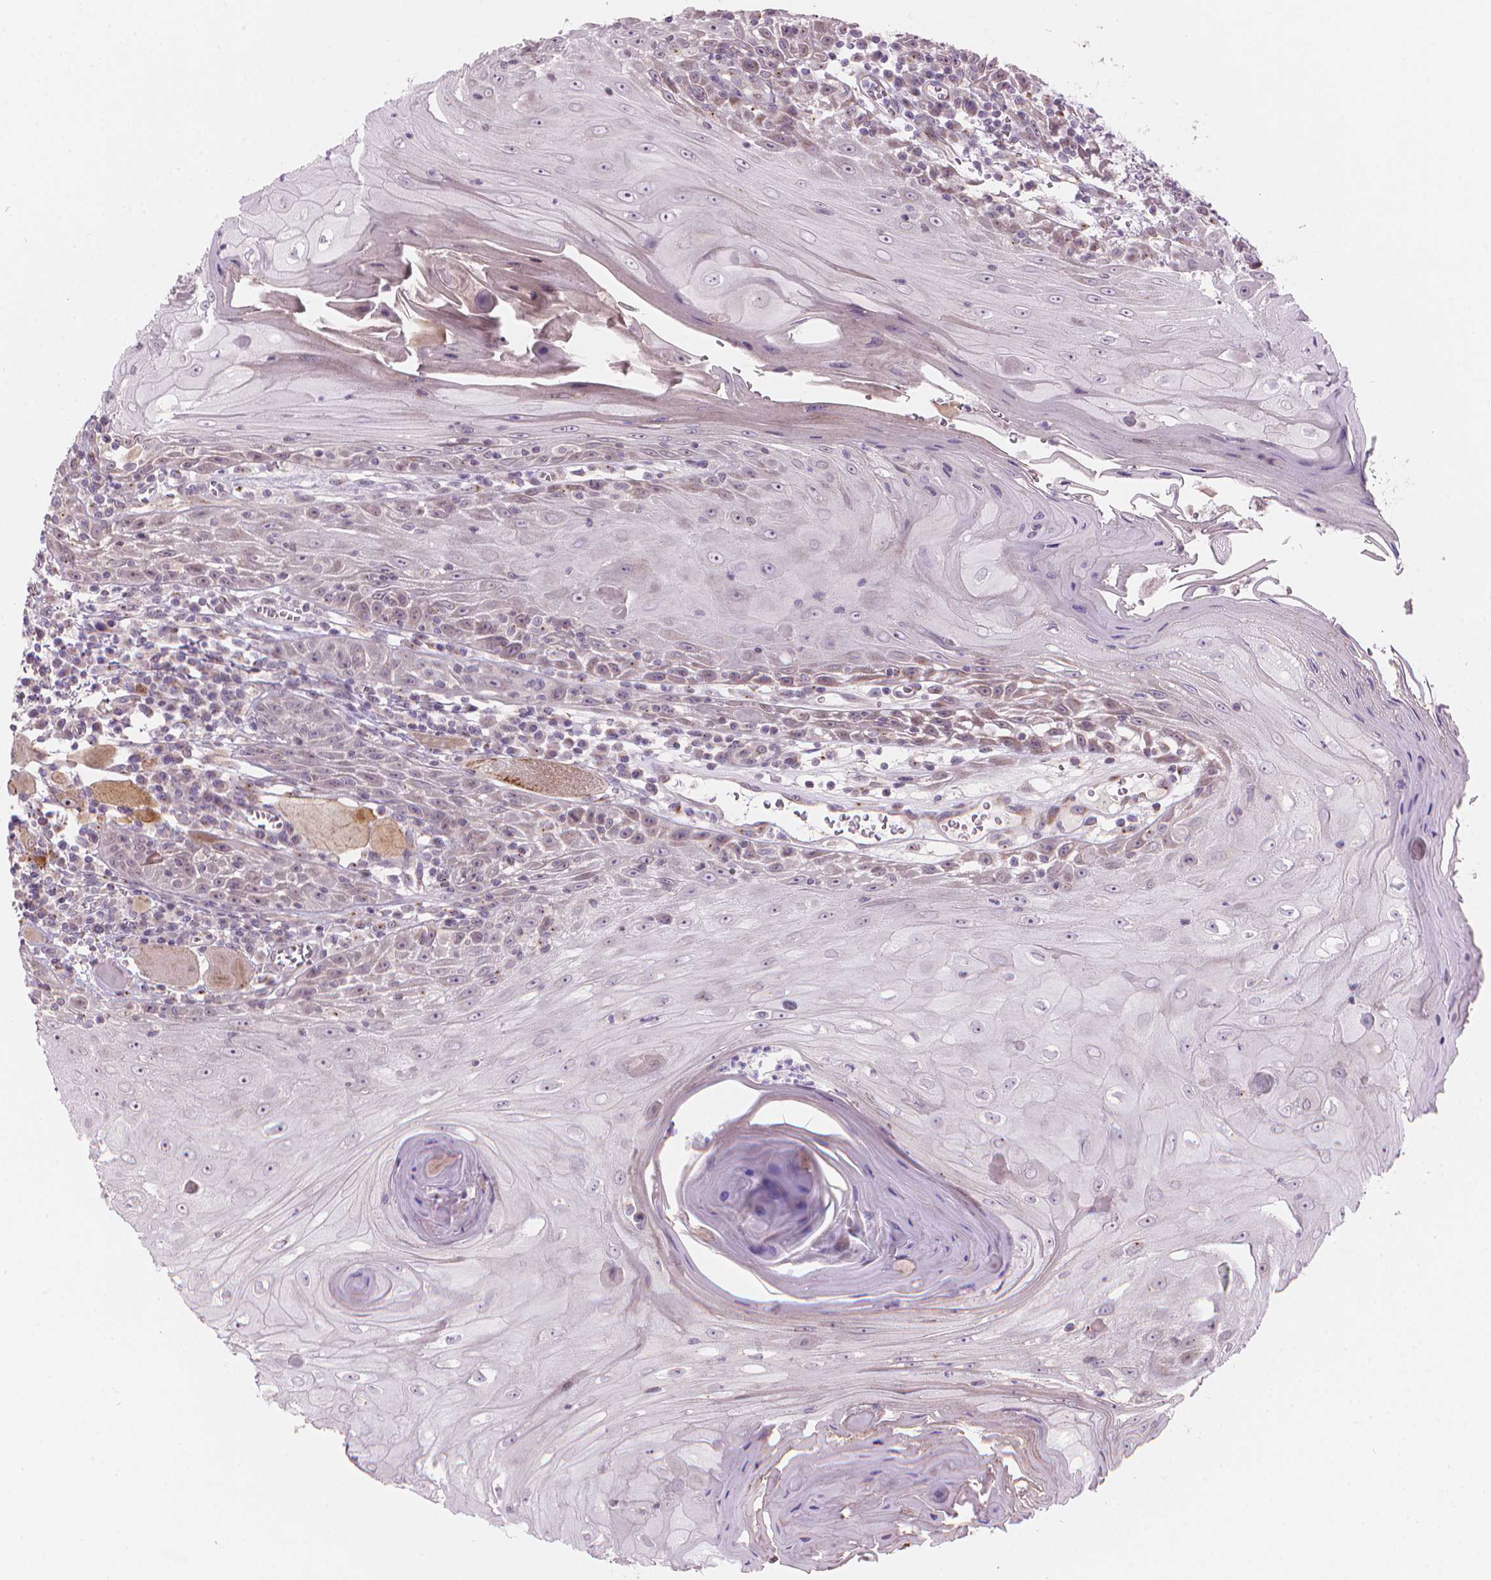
{"staining": {"intensity": "weak", "quantity": "25%-75%", "location": "nuclear"}, "tissue": "head and neck cancer", "cell_type": "Tumor cells", "image_type": "cancer", "snomed": [{"axis": "morphology", "description": "Normal tissue, NOS"}, {"axis": "morphology", "description": "Squamous cell carcinoma, NOS"}, {"axis": "topography", "description": "Oral tissue"}, {"axis": "topography", "description": "Head-Neck"}], "caption": "Protein staining shows weak nuclear staining in about 25%-75% of tumor cells in head and neck cancer (squamous cell carcinoma). The staining is performed using DAB (3,3'-diaminobenzidine) brown chromogen to label protein expression. The nuclei are counter-stained blue using hematoxylin.", "gene": "IFFO1", "patient": {"sex": "male", "age": 52}}